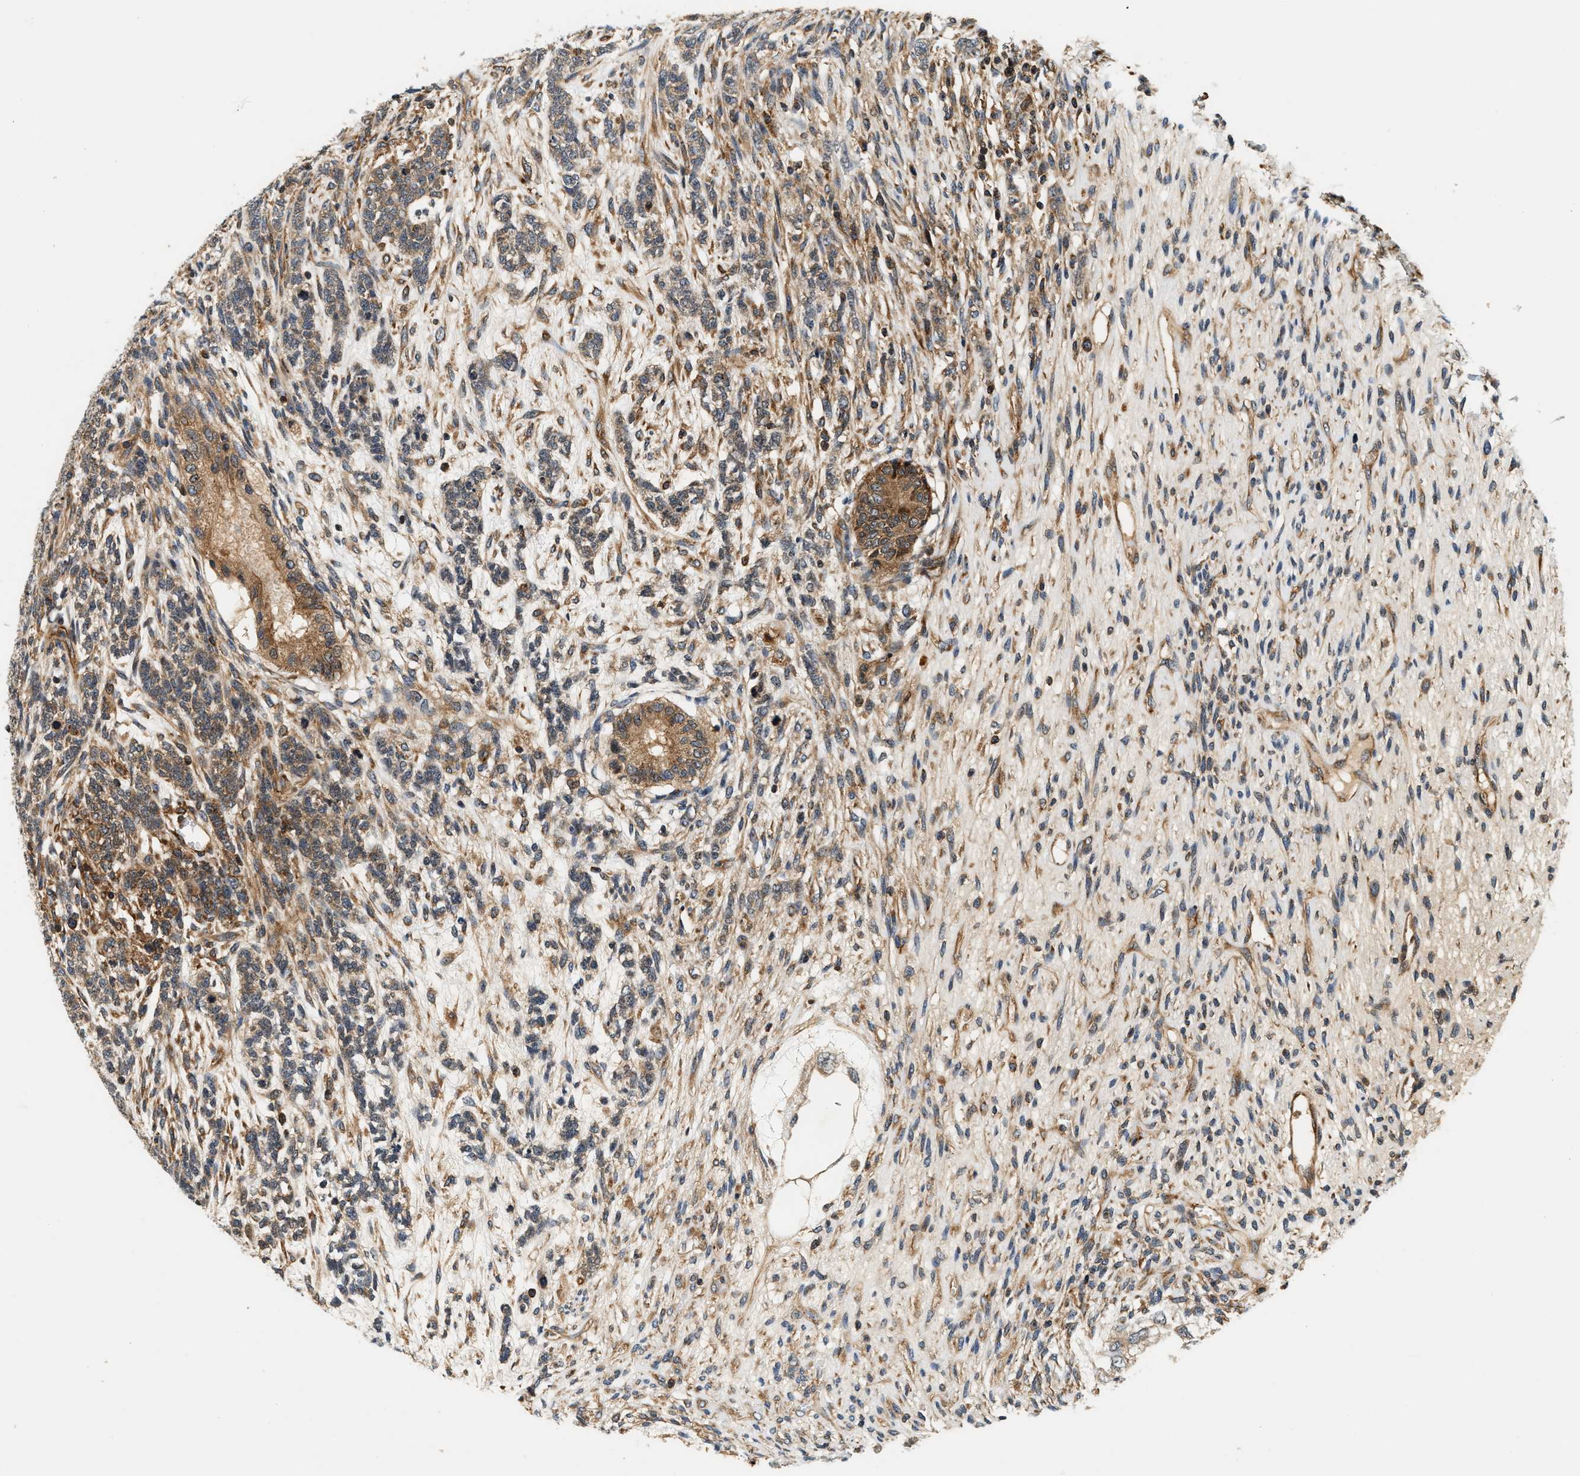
{"staining": {"intensity": "moderate", "quantity": ">75%", "location": "cytoplasmic/membranous"}, "tissue": "testis cancer", "cell_type": "Tumor cells", "image_type": "cancer", "snomed": [{"axis": "morphology", "description": "Seminoma, NOS"}, {"axis": "topography", "description": "Testis"}], "caption": "The photomicrograph shows staining of testis cancer (seminoma), revealing moderate cytoplasmic/membranous protein expression (brown color) within tumor cells.", "gene": "SAMD9", "patient": {"sex": "male", "age": 28}}